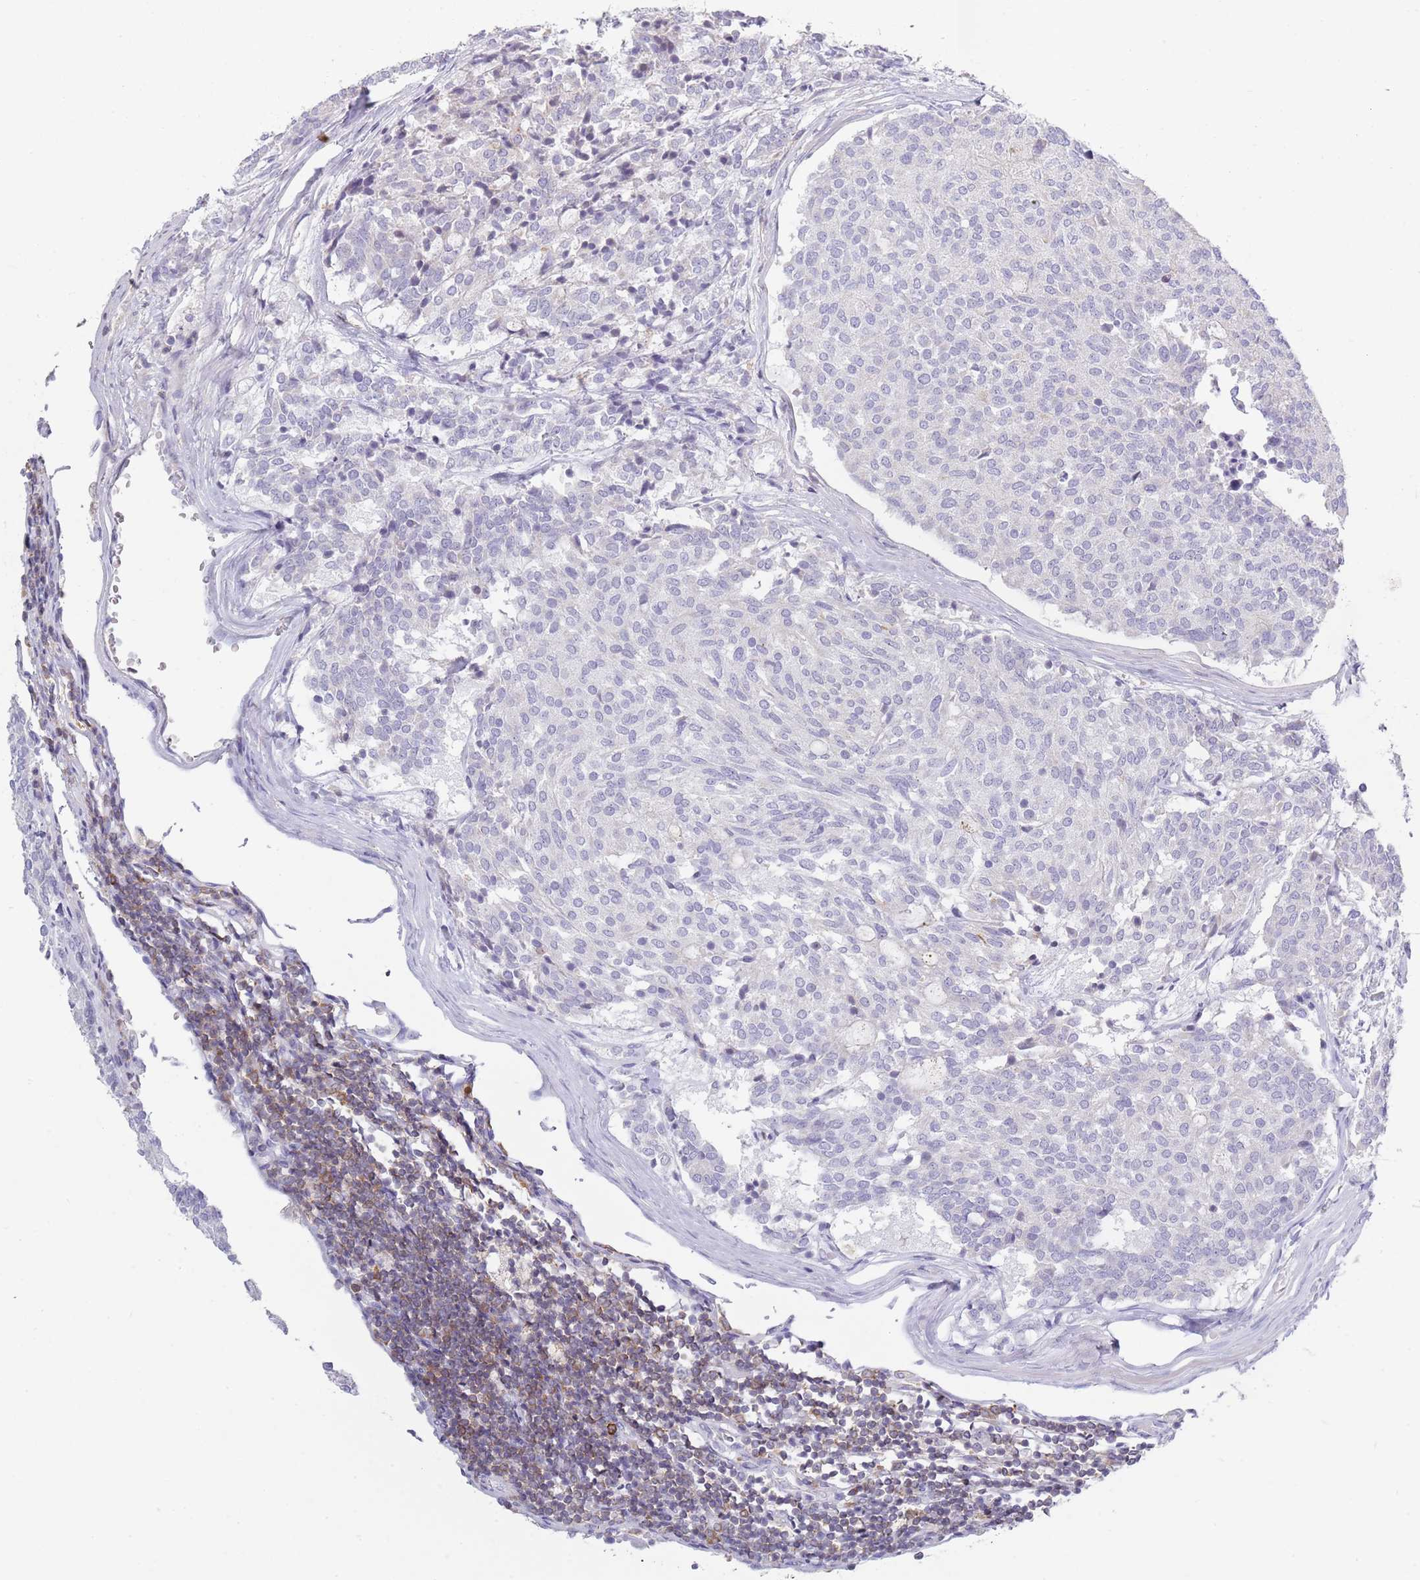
{"staining": {"intensity": "negative", "quantity": "none", "location": "none"}, "tissue": "carcinoid", "cell_type": "Tumor cells", "image_type": "cancer", "snomed": [{"axis": "morphology", "description": "Carcinoid, malignant, NOS"}, {"axis": "topography", "description": "Pancreas"}], "caption": "Immunohistochemical staining of human malignant carcinoid shows no significant staining in tumor cells.", "gene": "LPXN", "patient": {"sex": "female", "age": 54}}